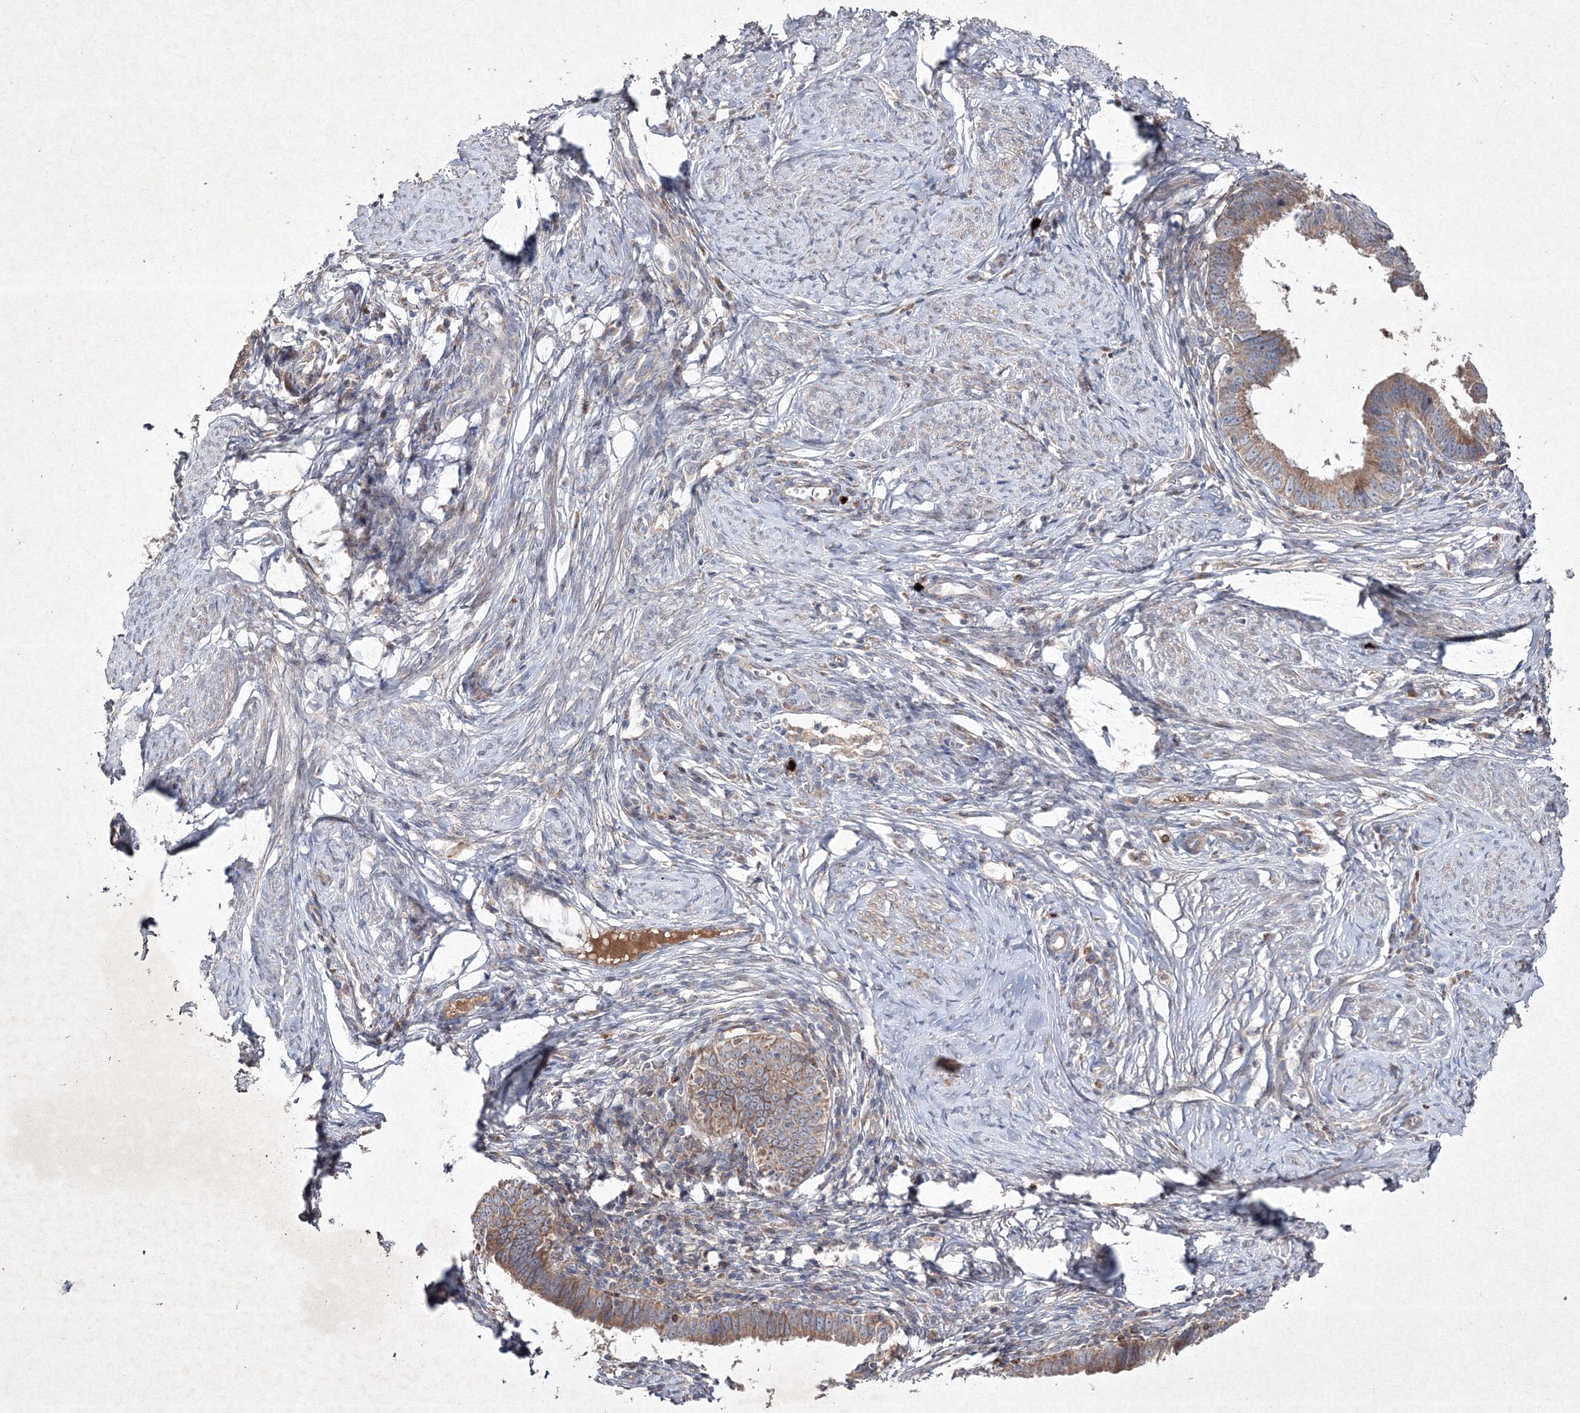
{"staining": {"intensity": "strong", "quantity": ">75%", "location": "cytoplasmic/membranous"}, "tissue": "cervical cancer", "cell_type": "Tumor cells", "image_type": "cancer", "snomed": [{"axis": "morphology", "description": "Adenocarcinoma, NOS"}, {"axis": "topography", "description": "Cervix"}], "caption": "Human adenocarcinoma (cervical) stained with a brown dye shows strong cytoplasmic/membranous positive positivity in about >75% of tumor cells.", "gene": "GFM1", "patient": {"sex": "female", "age": 36}}